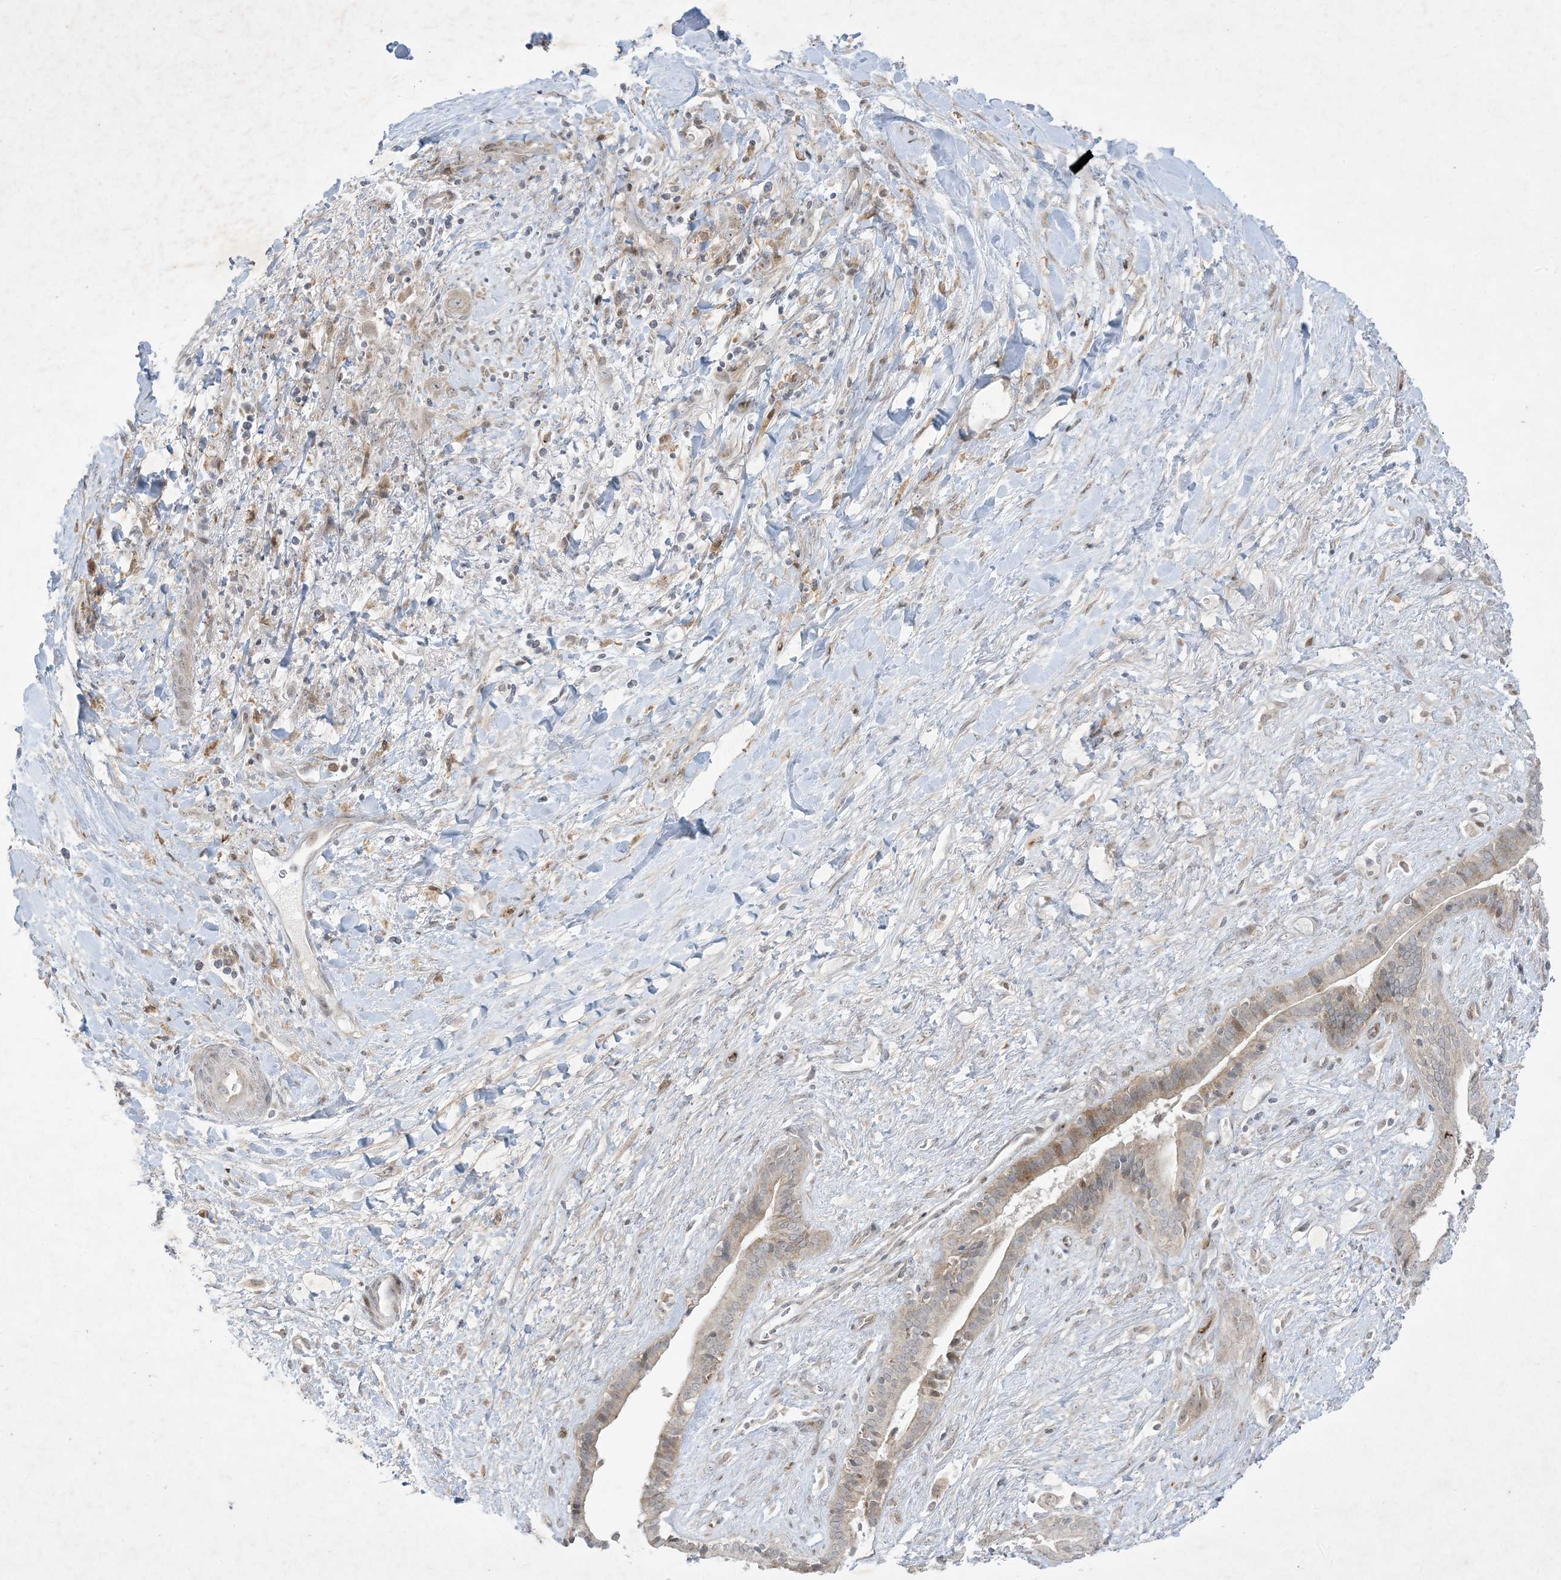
{"staining": {"intensity": "weak", "quantity": "<25%", "location": "cytoplasmic/membranous"}, "tissue": "liver cancer", "cell_type": "Tumor cells", "image_type": "cancer", "snomed": [{"axis": "morphology", "description": "Cholangiocarcinoma"}, {"axis": "topography", "description": "Liver"}], "caption": "There is no significant expression in tumor cells of liver cancer (cholangiocarcinoma).", "gene": "SOGA3", "patient": {"sex": "female", "age": 52}}